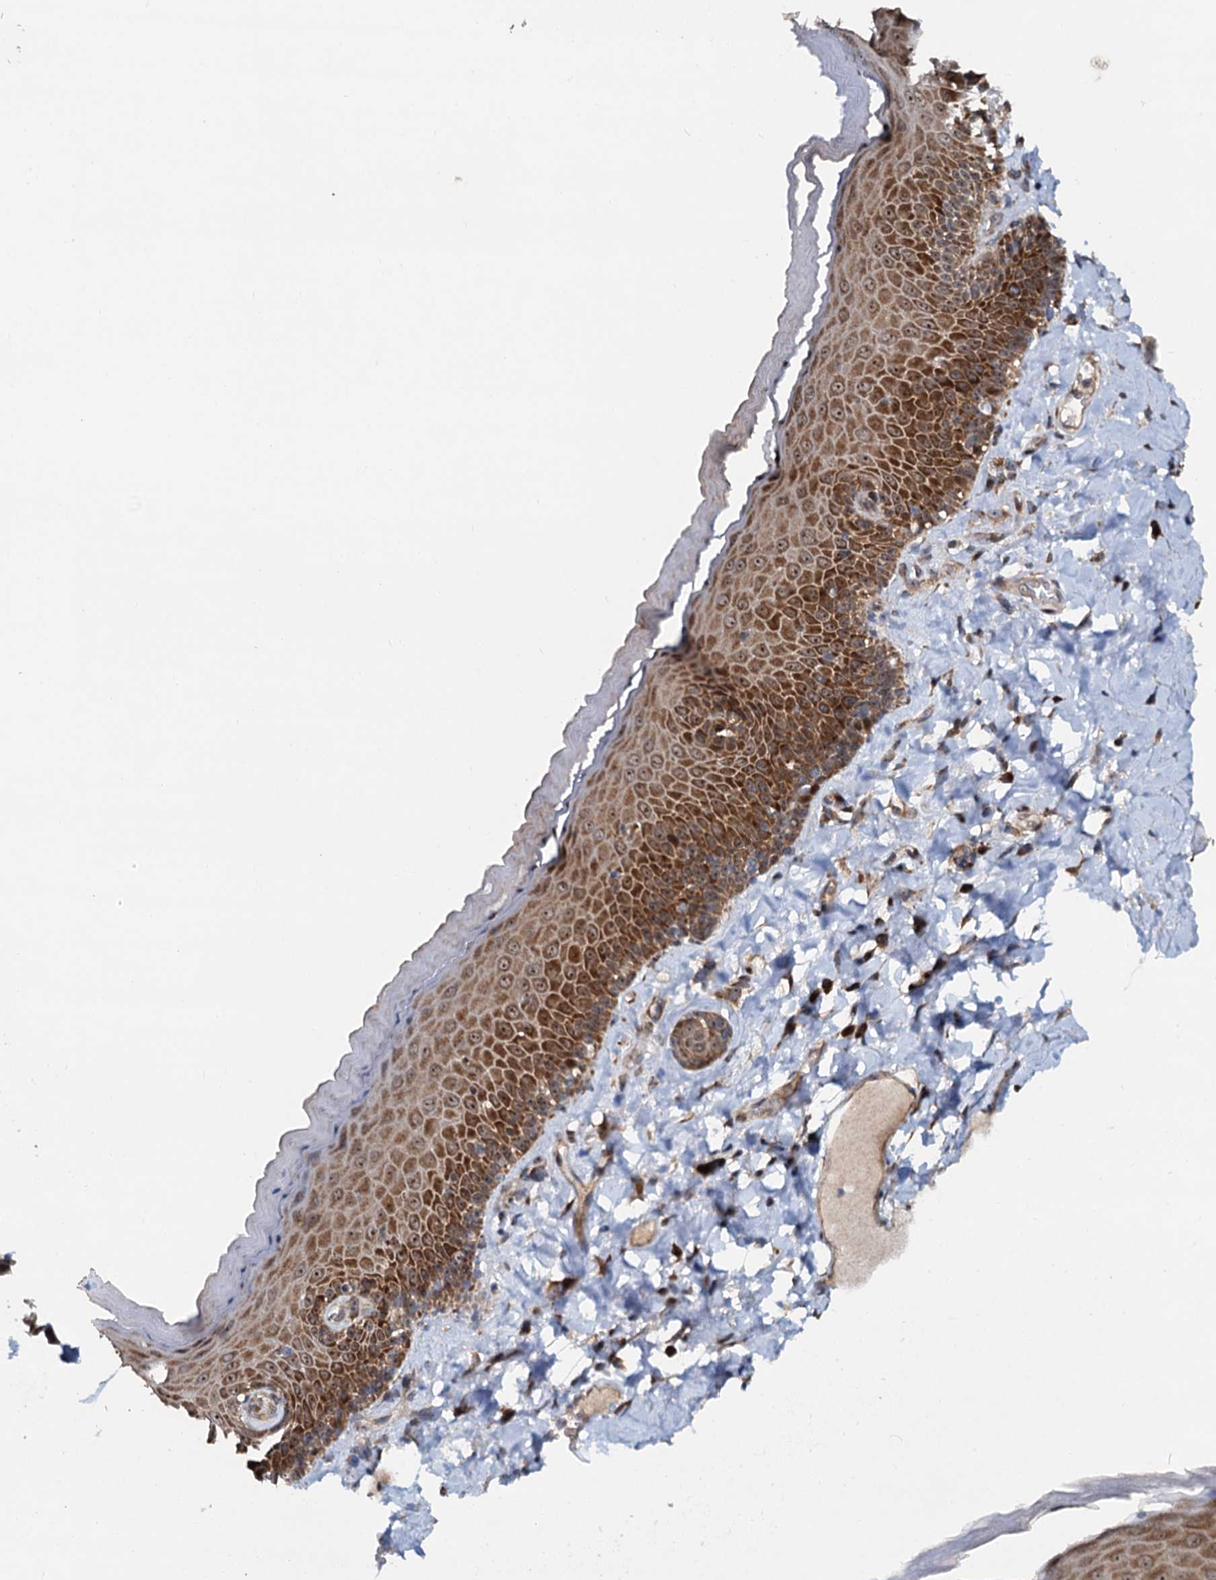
{"staining": {"intensity": "strong", "quantity": "25%-75%", "location": "cytoplasmic/membranous,nuclear"}, "tissue": "skin", "cell_type": "Epidermal cells", "image_type": "normal", "snomed": [{"axis": "morphology", "description": "Normal tissue, NOS"}, {"axis": "topography", "description": "Anal"}], "caption": "A brown stain highlights strong cytoplasmic/membranous,nuclear staining of a protein in epidermal cells of unremarkable human skin.", "gene": "DNAJC21", "patient": {"sex": "male", "age": 69}}